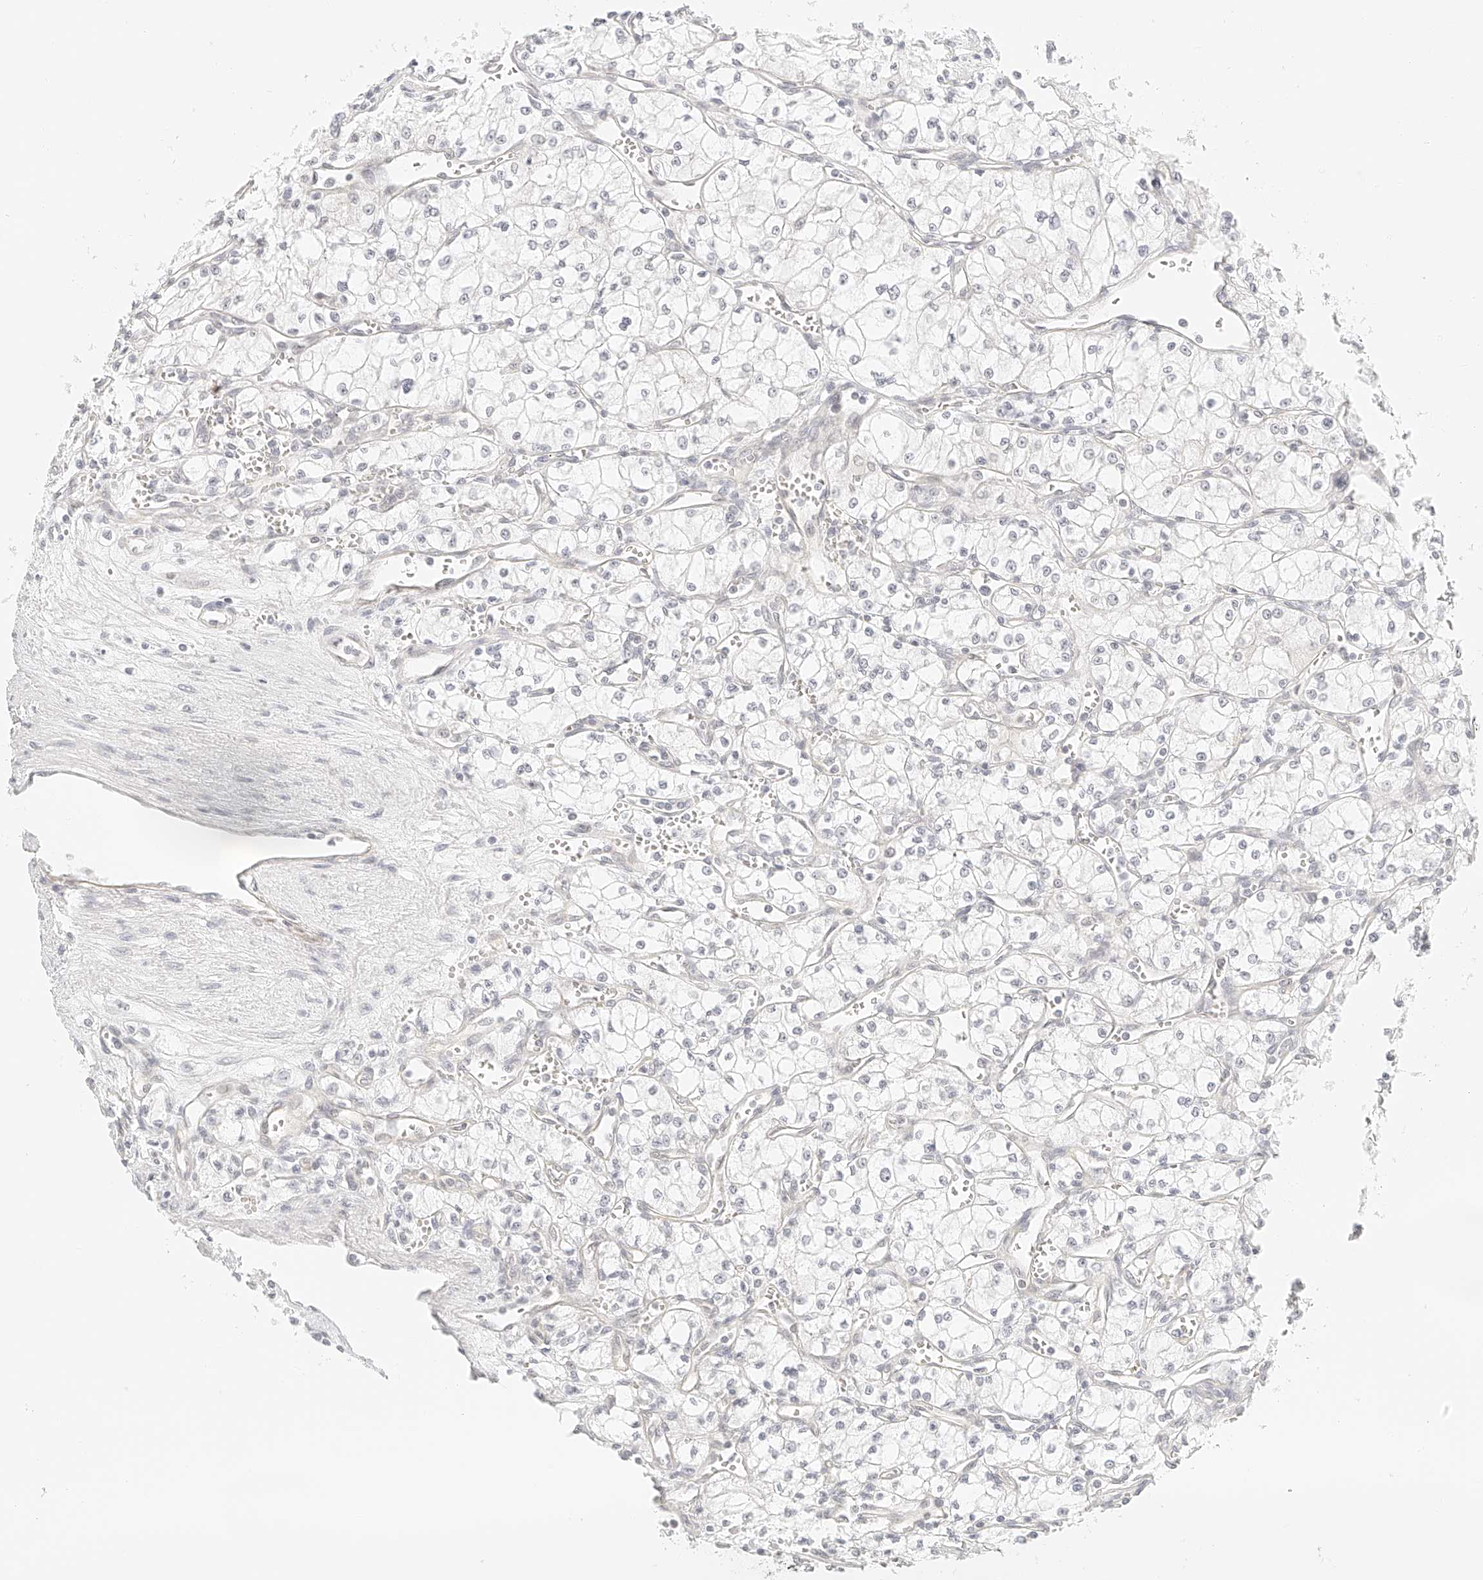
{"staining": {"intensity": "negative", "quantity": "none", "location": "none"}, "tissue": "renal cancer", "cell_type": "Tumor cells", "image_type": "cancer", "snomed": [{"axis": "morphology", "description": "Adenocarcinoma, NOS"}, {"axis": "topography", "description": "Kidney"}], "caption": "This is an IHC histopathology image of renal cancer (adenocarcinoma). There is no expression in tumor cells.", "gene": "ZFP69", "patient": {"sex": "male", "age": 59}}